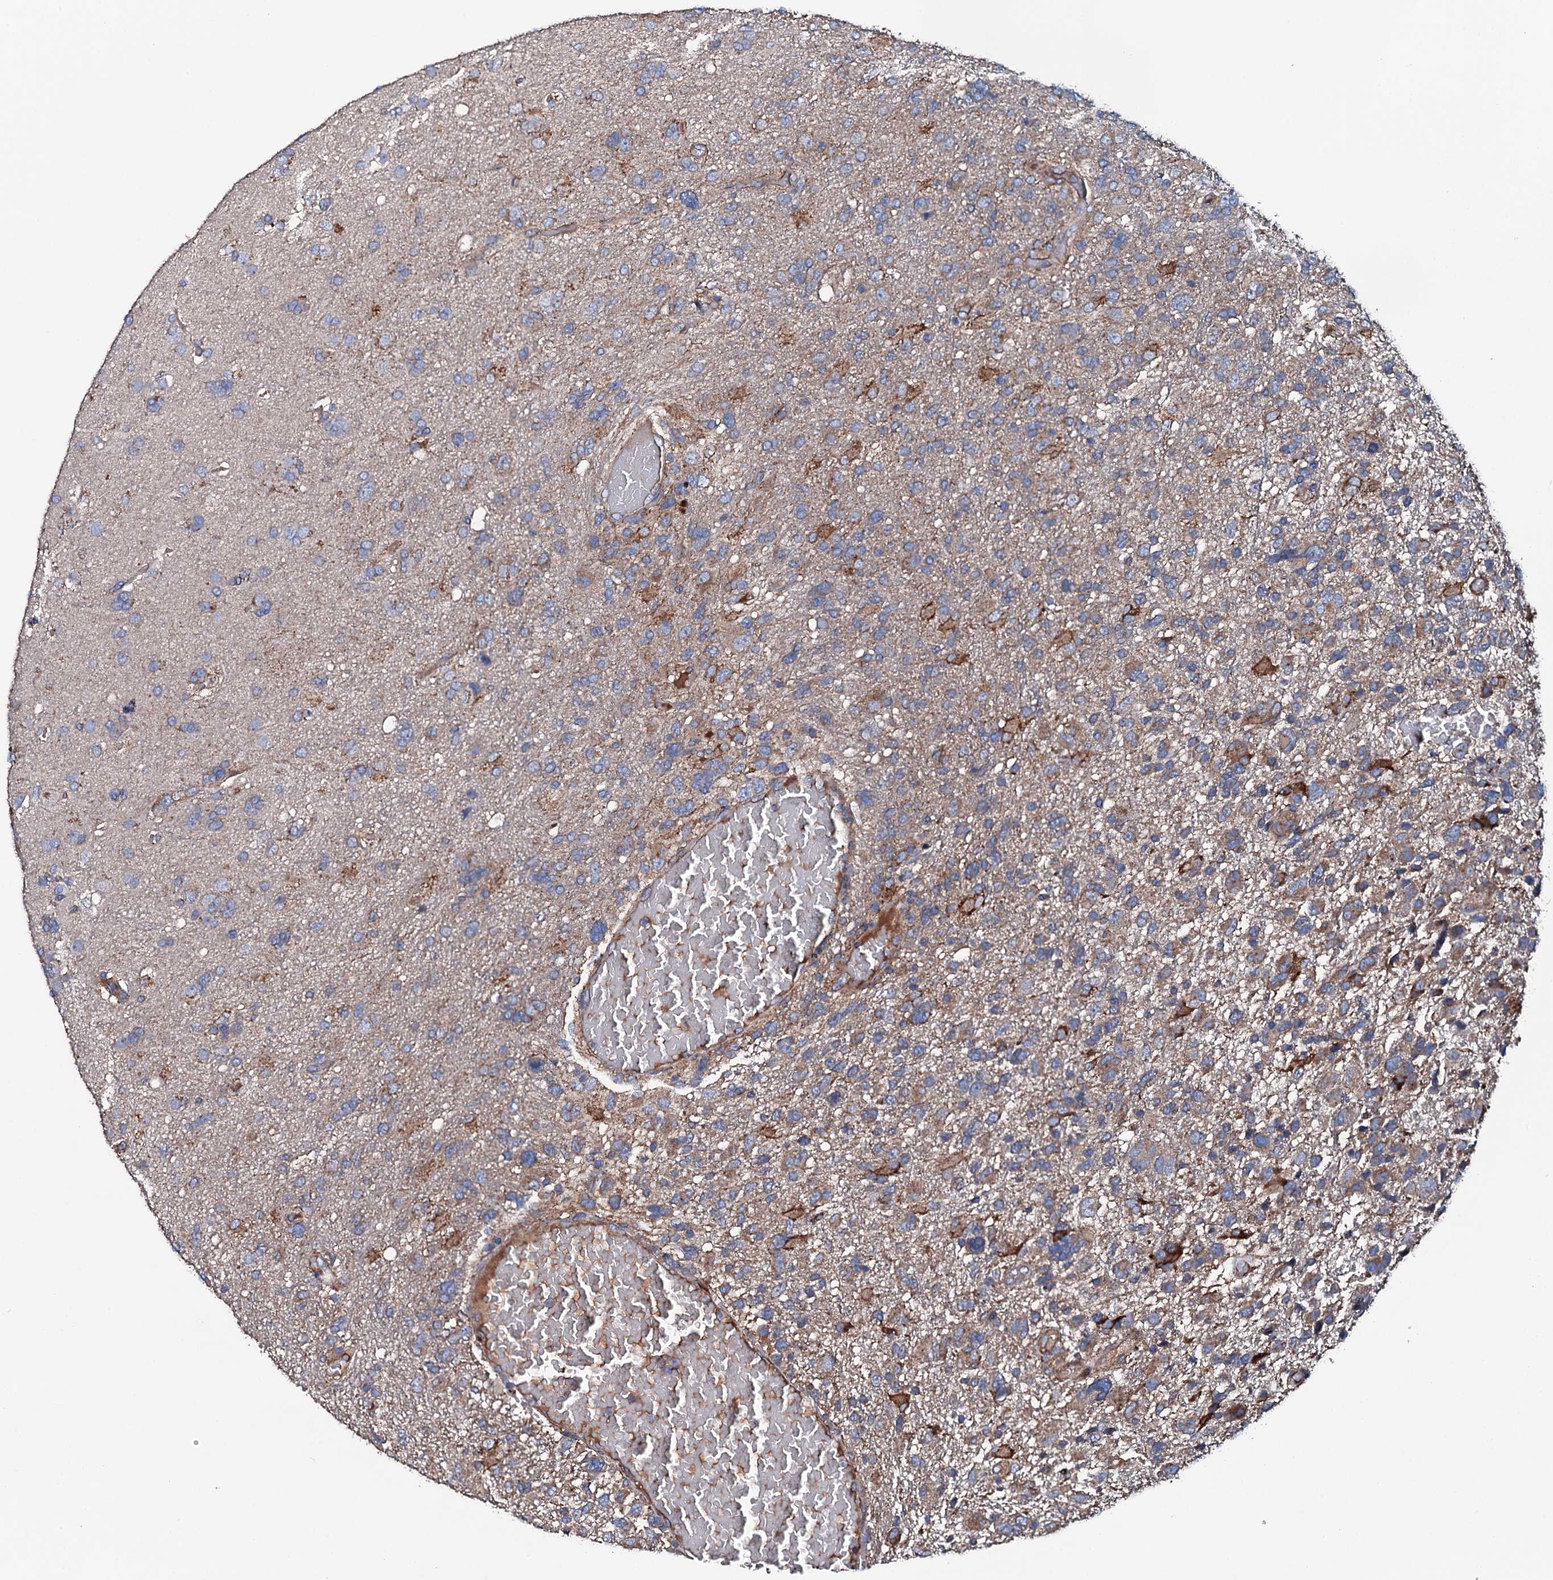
{"staining": {"intensity": "moderate", "quantity": "25%-75%", "location": "cytoplasmic/membranous"}, "tissue": "glioma", "cell_type": "Tumor cells", "image_type": "cancer", "snomed": [{"axis": "morphology", "description": "Glioma, malignant, High grade"}, {"axis": "topography", "description": "Brain"}], "caption": "Tumor cells show medium levels of moderate cytoplasmic/membranous positivity in approximately 25%-75% of cells in human malignant glioma (high-grade). The protein of interest is stained brown, and the nuclei are stained in blue (DAB IHC with brightfield microscopy, high magnification).", "gene": "NEK1", "patient": {"sex": "male", "age": 61}}